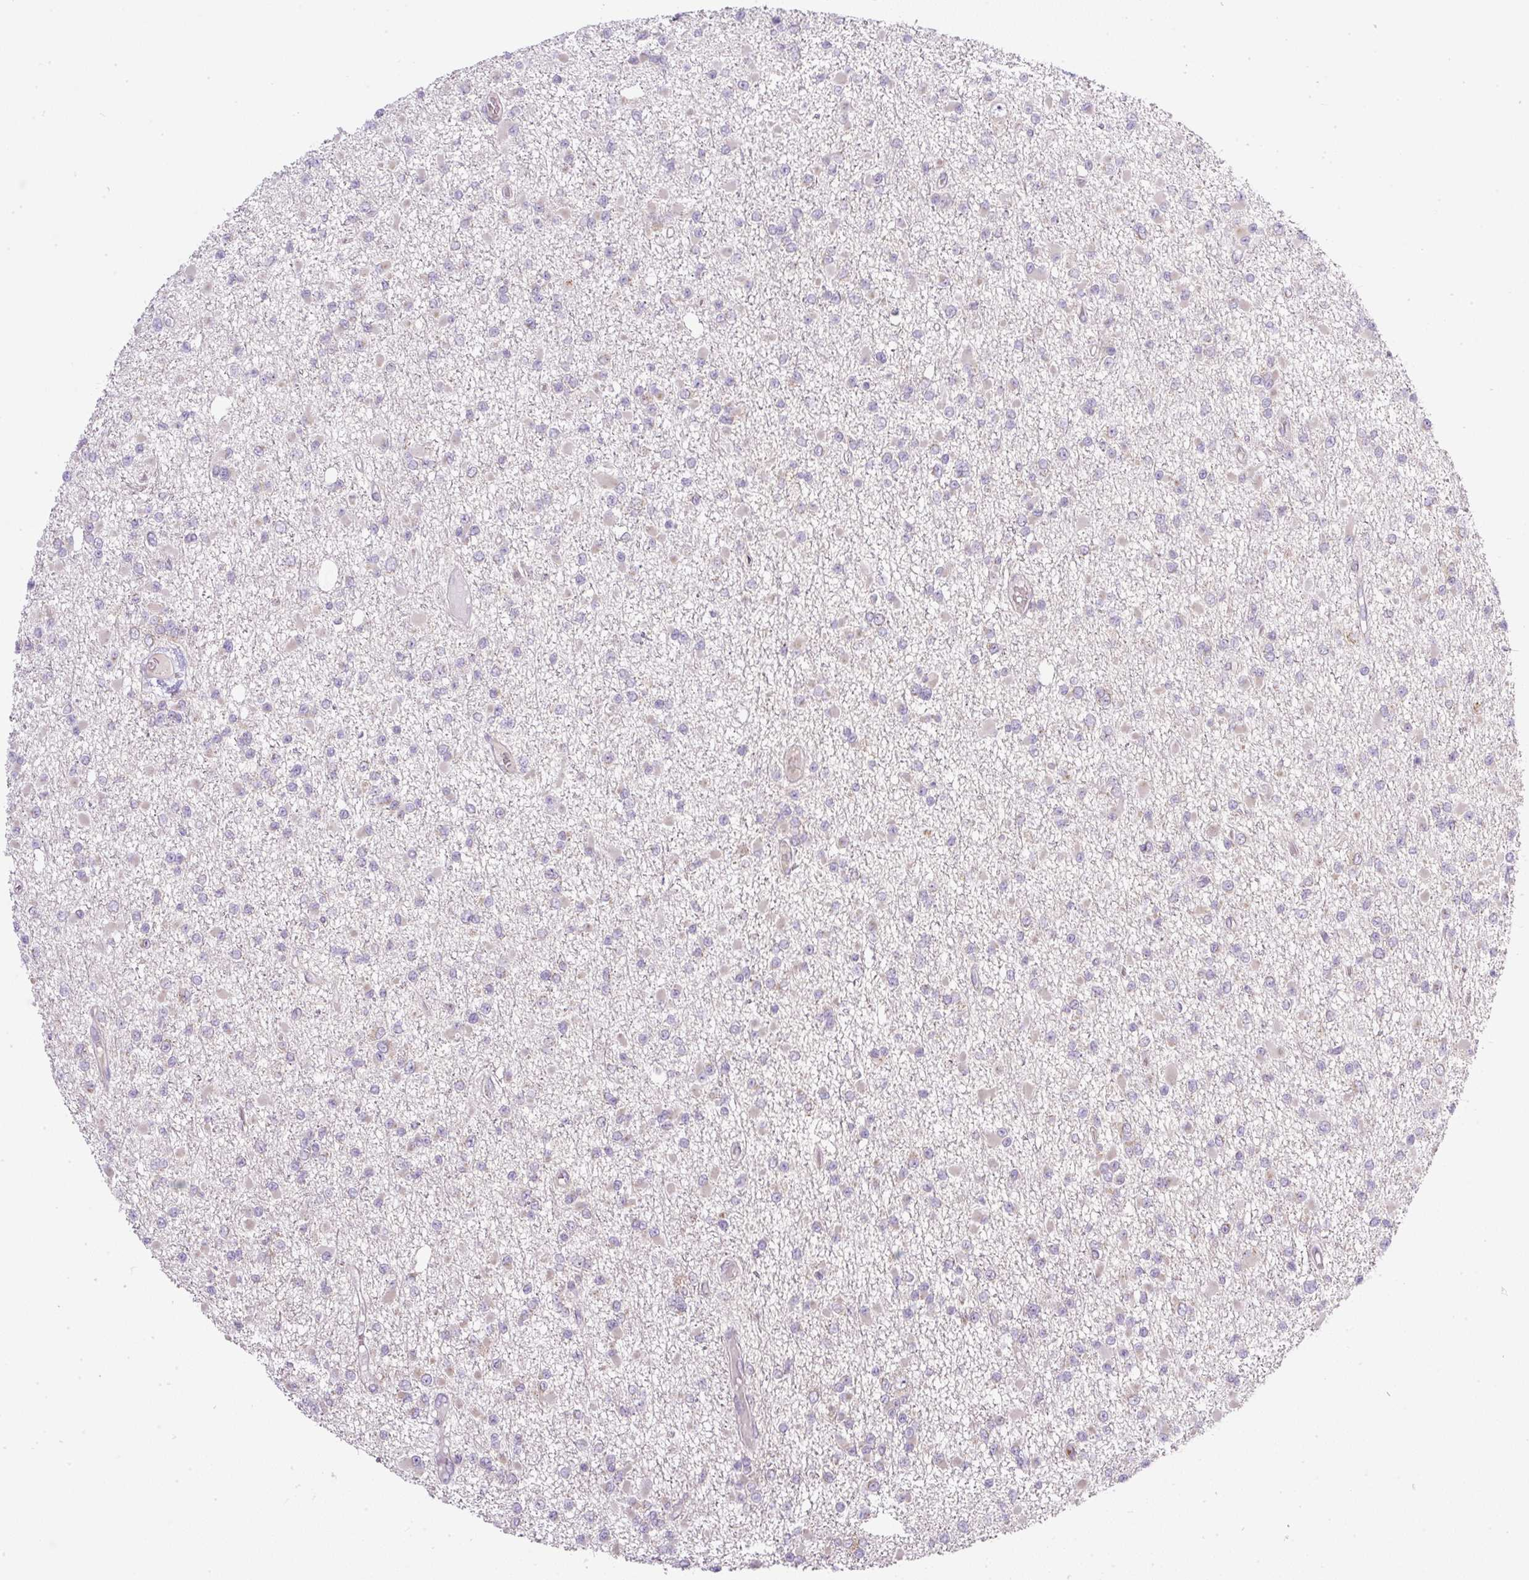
{"staining": {"intensity": "weak", "quantity": "<25%", "location": "cytoplasmic/membranous"}, "tissue": "glioma", "cell_type": "Tumor cells", "image_type": "cancer", "snomed": [{"axis": "morphology", "description": "Glioma, malignant, Low grade"}, {"axis": "topography", "description": "Brain"}], "caption": "This is a image of immunohistochemistry staining of low-grade glioma (malignant), which shows no expression in tumor cells. Nuclei are stained in blue.", "gene": "MLX", "patient": {"sex": "female", "age": 22}}